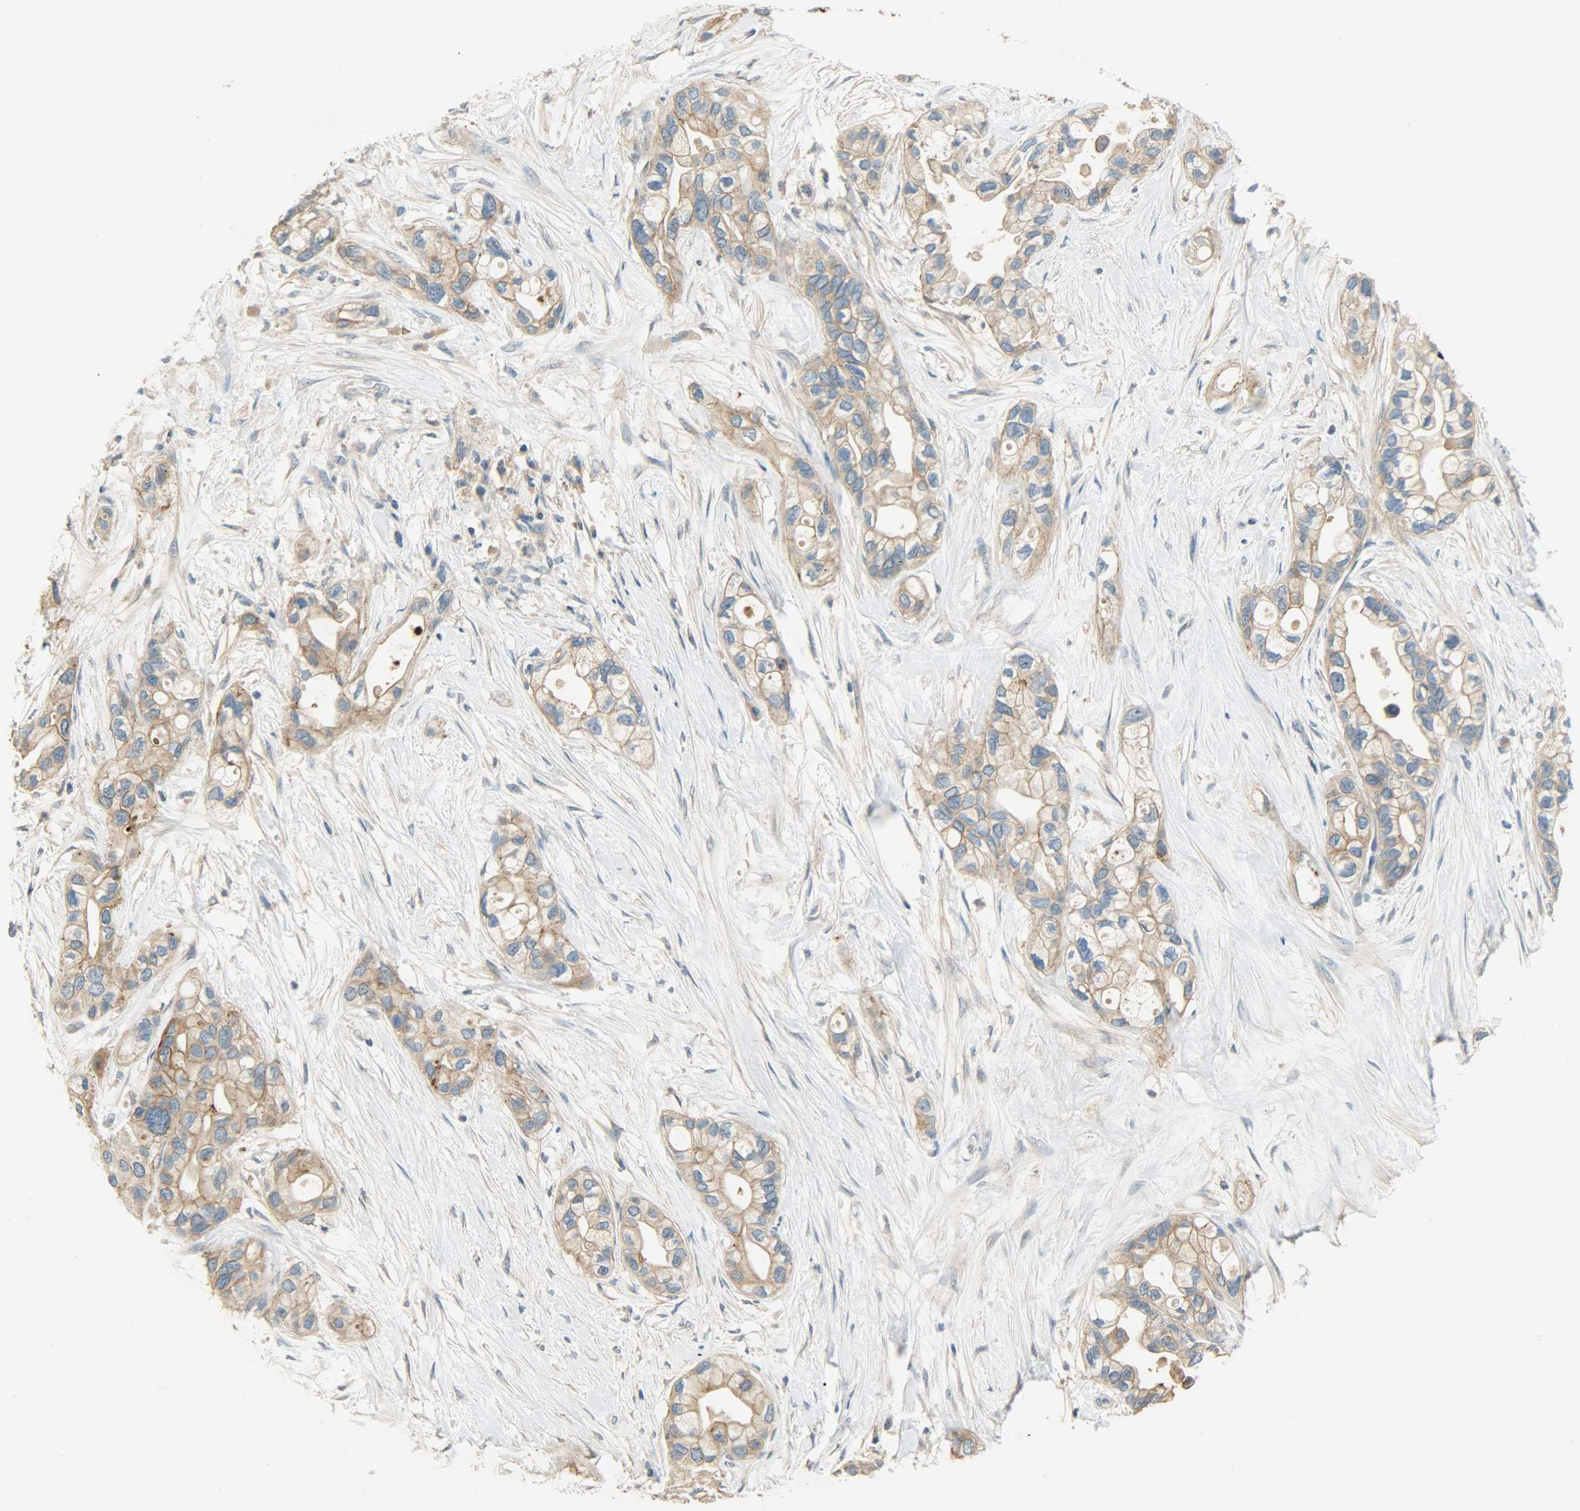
{"staining": {"intensity": "moderate", "quantity": ">75%", "location": "cytoplasmic/membranous"}, "tissue": "pancreatic cancer", "cell_type": "Tumor cells", "image_type": "cancer", "snomed": [{"axis": "morphology", "description": "Adenocarcinoma, NOS"}, {"axis": "topography", "description": "Pancreas"}], "caption": "A brown stain labels moderate cytoplasmic/membranous expression of a protein in human pancreatic adenocarcinoma tumor cells. Nuclei are stained in blue.", "gene": "DSG2", "patient": {"sex": "female", "age": 77}}